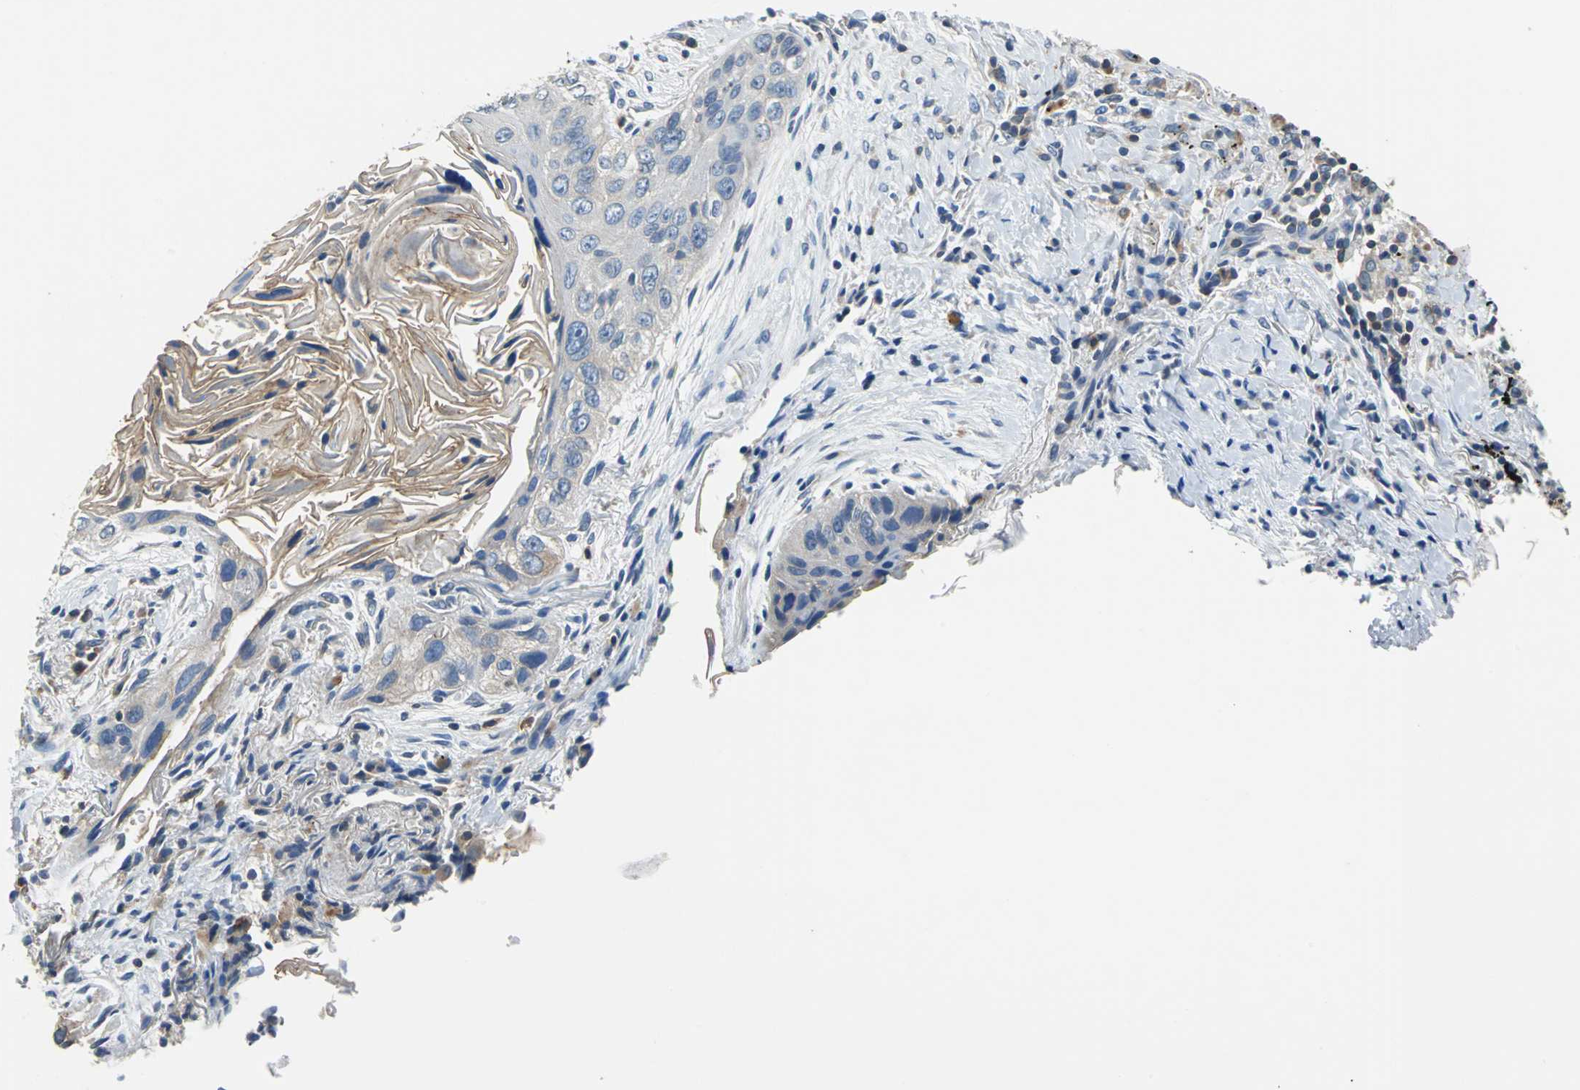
{"staining": {"intensity": "weak", "quantity": "<25%", "location": "cytoplasmic/membranous"}, "tissue": "lung cancer", "cell_type": "Tumor cells", "image_type": "cancer", "snomed": [{"axis": "morphology", "description": "Squamous cell carcinoma, NOS"}, {"axis": "topography", "description": "Lung"}], "caption": "Squamous cell carcinoma (lung) stained for a protein using IHC demonstrates no expression tumor cells.", "gene": "PRKCA", "patient": {"sex": "female", "age": 67}}